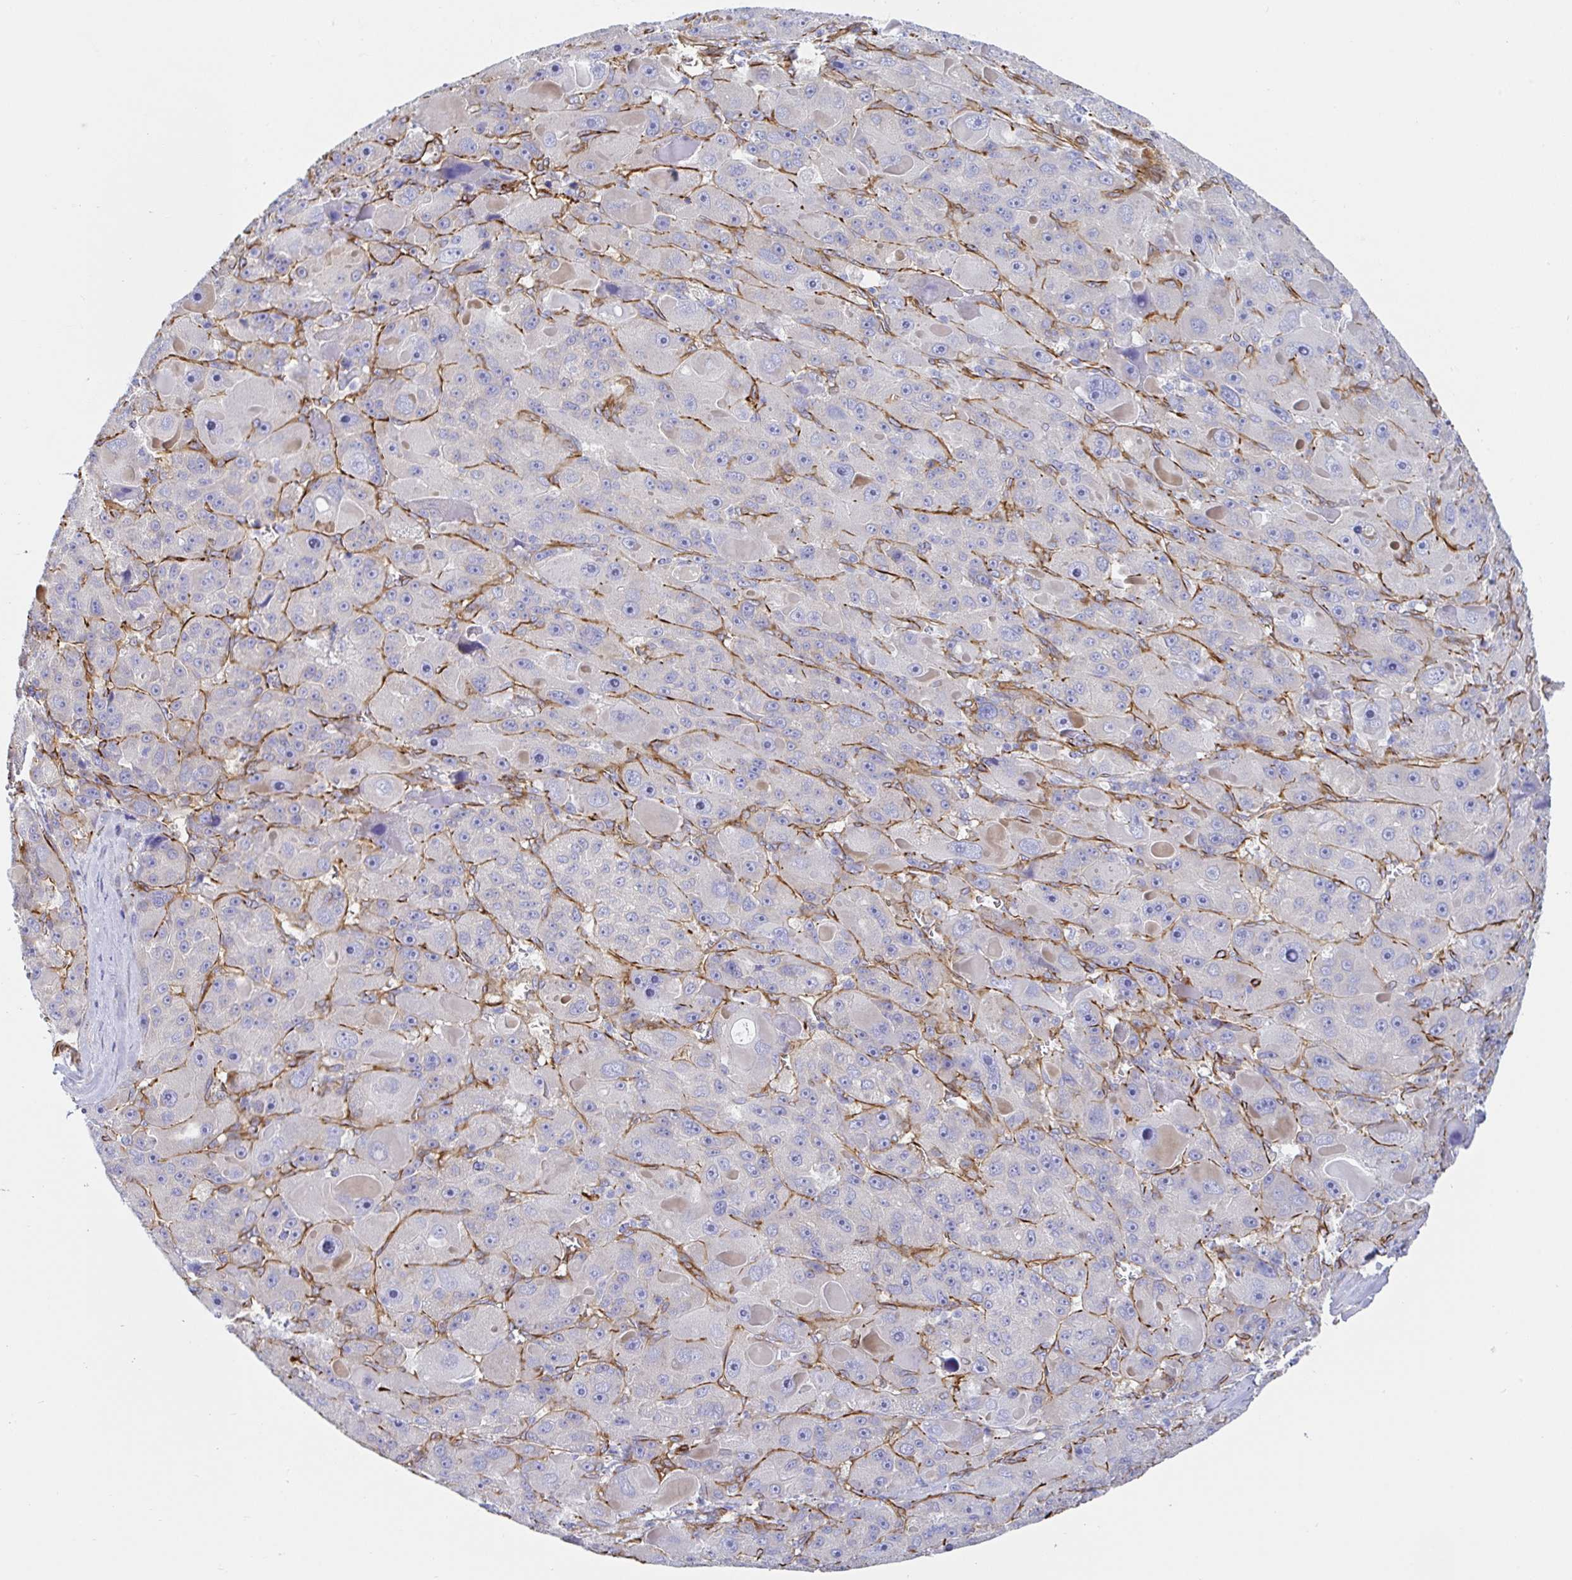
{"staining": {"intensity": "negative", "quantity": "none", "location": "none"}, "tissue": "liver cancer", "cell_type": "Tumor cells", "image_type": "cancer", "snomed": [{"axis": "morphology", "description": "Carcinoma, Hepatocellular, NOS"}, {"axis": "topography", "description": "Liver"}], "caption": "Liver cancer was stained to show a protein in brown. There is no significant staining in tumor cells.", "gene": "DOCK1", "patient": {"sex": "male", "age": 76}}